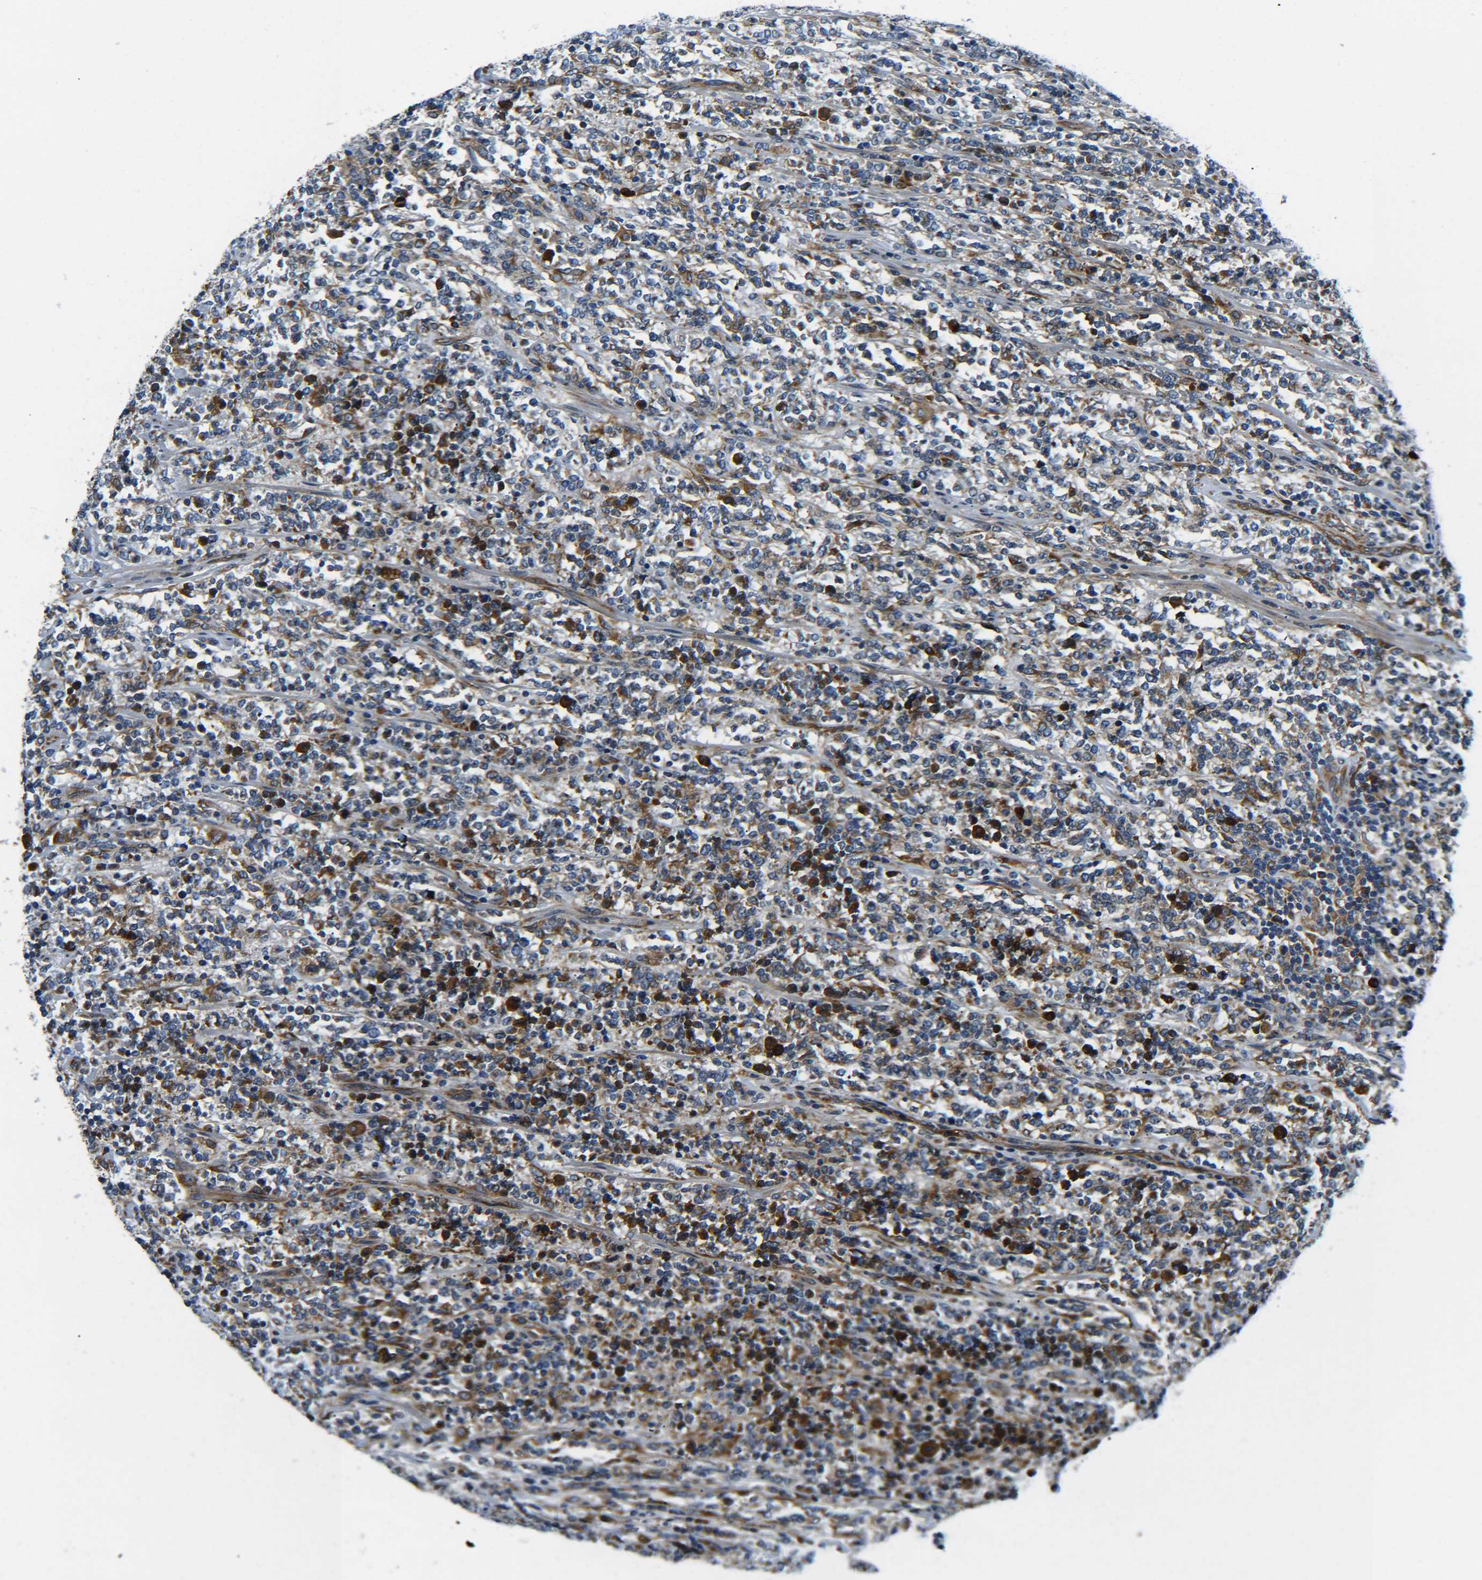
{"staining": {"intensity": "moderate", "quantity": "<25%", "location": "cytoplasmic/membranous"}, "tissue": "lymphoma", "cell_type": "Tumor cells", "image_type": "cancer", "snomed": [{"axis": "morphology", "description": "Malignant lymphoma, non-Hodgkin's type, High grade"}, {"axis": "topography", "description": "Soft tissue"}], "caption": "High-power microscopy captured an immunohistochemistry micrograph of lymphoma, revealing moderate cytoplasmic/membranous expression in about <25% of tumor cells.", "gene": "PREB", "patient": {"sex": "male", "age": 18}}